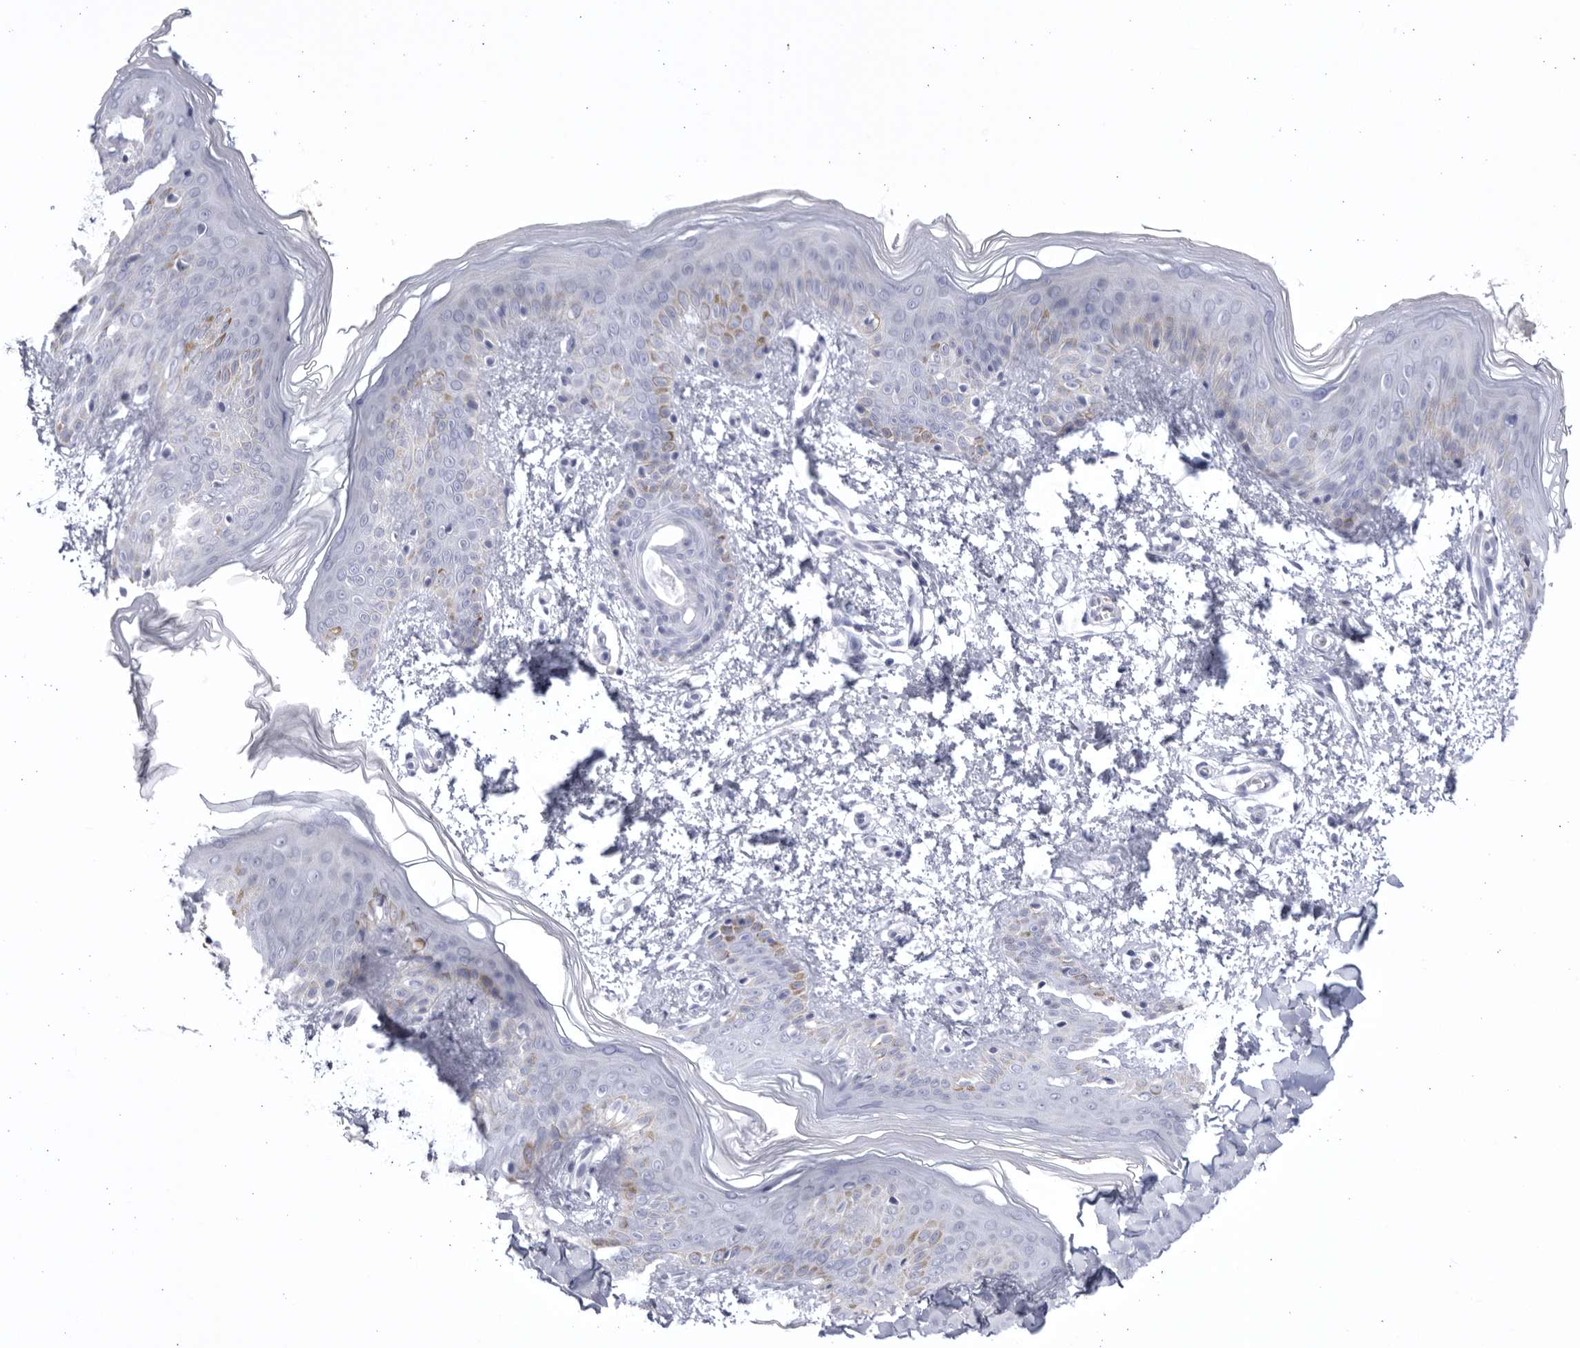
{"staining": {"intensity": "negative", "quantity": "none", "location": "none"}, "tissue": "skin", "cell_type": "Fibroblasts", "image_type": "normal", "snomed": [{"axis": "morphology", "description": "Normal tissue, NOS"}, {"axis": "morphology", "description": "Neoplasm, benign, NOS"}, {"axis": "topography", "description": "Skin"}, {"axis": "topography", "description": "Soft tissue"}], "caption": "The photomicrograph displays no significant positivity in fibroblasts of skin.", "gene": "CCDC181", "patient": {"sex": "male", "age": 26}}